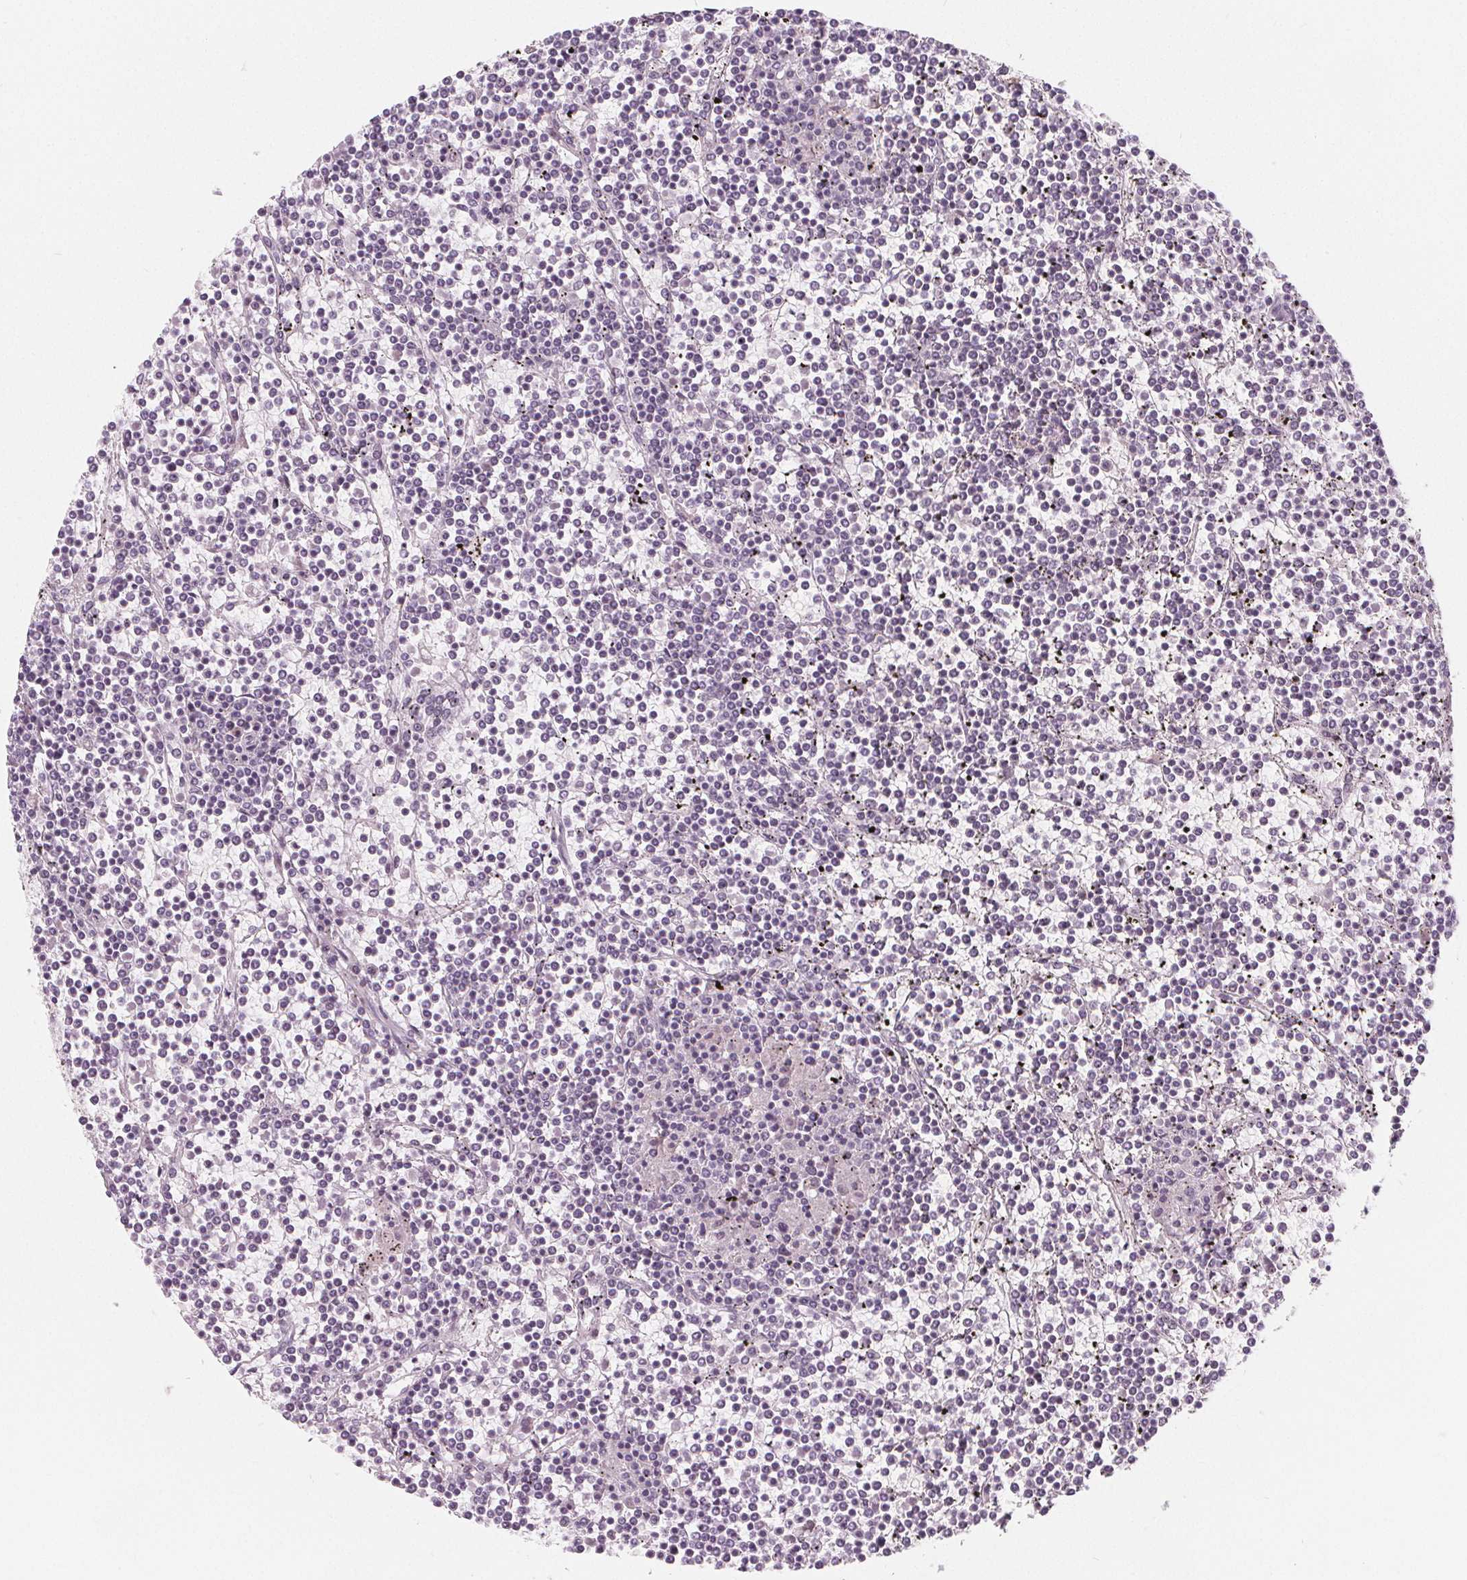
{"staining": {"intensity": "negative", "quantity": "none", "location": "none"}, "tissue": "lymphoma", "cell_type": "Tumor cells", "image_type": "cancer", "snomed": [{"axis": "morphology", "description": "Malignant lymphoma, non-Hodgkin's type, Low grade"}, {"axis": "topography", "description": "Spleen"}], "caption": "IHC image of neoplastic tissue: malignant lymphoma, non-Hodgkin's type (low-grade) stained with DAB (3,3'-diaminobenzidine) exhibits no significant protein positivity in tumor cells. (DAB IHC with hematoxylin counter stain).", "gene": "NUP210L", "patient": {"sex": "female", "age": 19}}